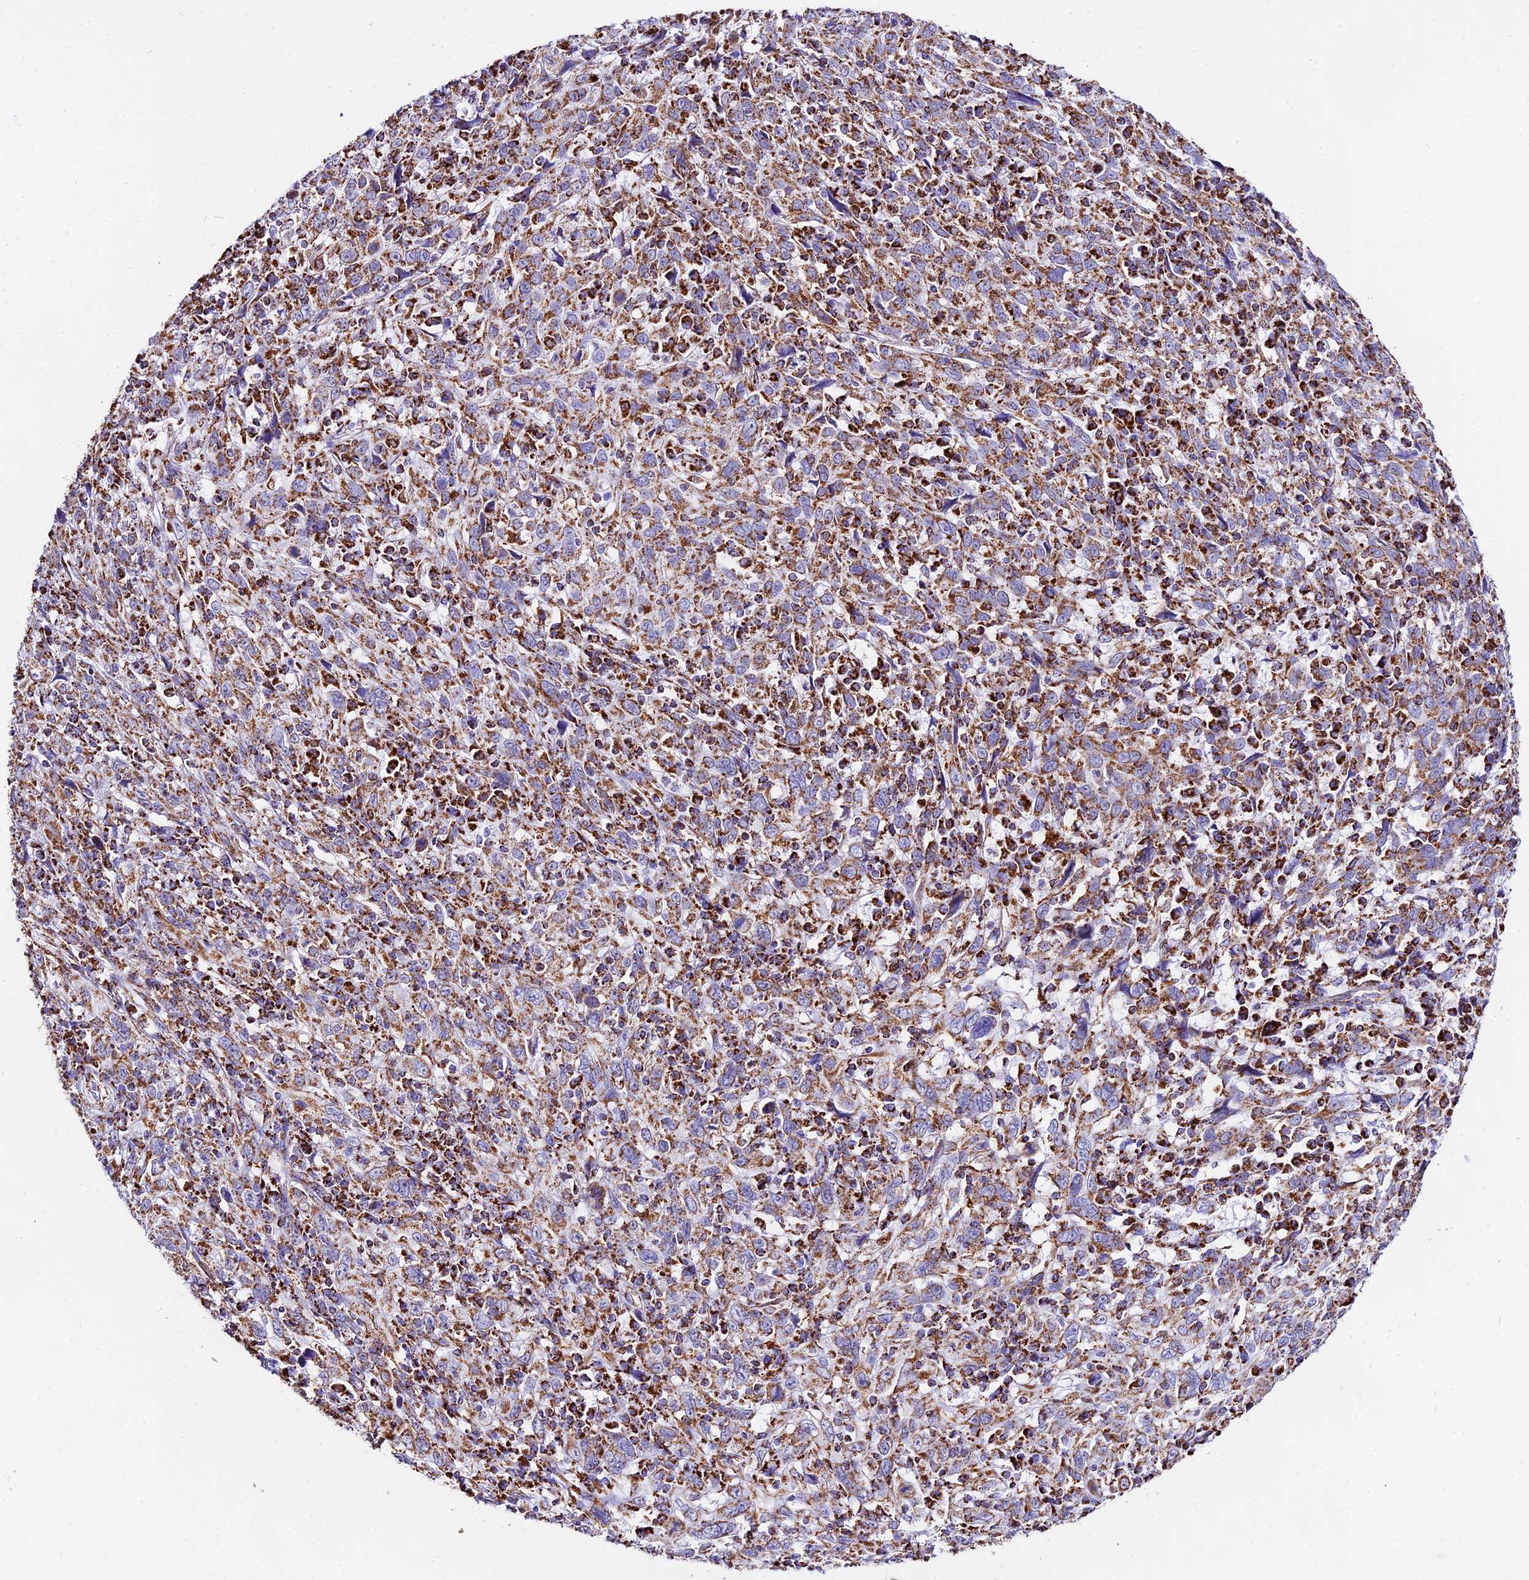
{"staining": {"intensity": "moderate", "quantity": ">75%", "location": "cytoplasmic/membranous"}, "tissue": "cervical cancer", "cell_type": "Tumor cells", "image_type": "cancer", "snomed": [{"axis": "morphology", "description": "Squamous cell carcinoma, NOS"}, {"axis": "topography", "description": "Cervix"}], "caption": "A histopathology image of cervical cancer (squamous cell carcinoma) stained for a protein demonstrates moderate cytoplasmic/membranous brown staining in tumor cells.", "gene": "ATP5PD", "patient": {"sex": "female", "age": 46}}